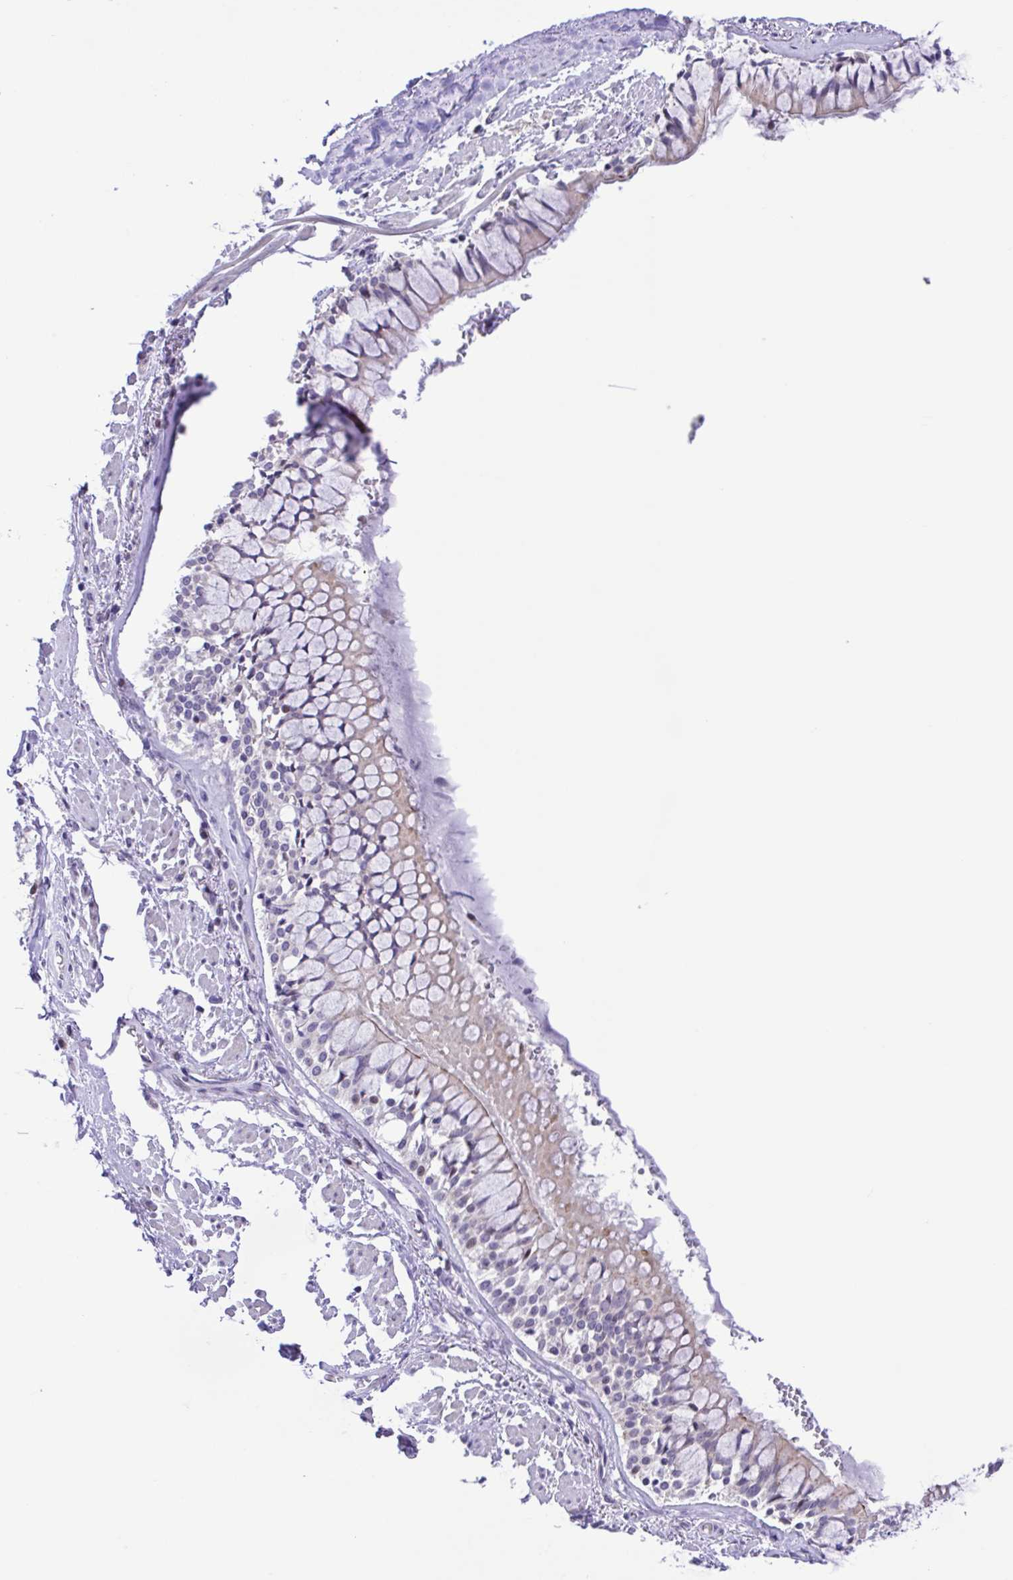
{"staining": {"intensity": "negative", "quantity": "none", "location": "none"}, "tissue": "adipose tissue", "cell_type": "Adipocytes", "image_type": "normal", "snomed": [{"axis": "morphology", "description": "Normal tissue, NOS"}, {"axis": "topography", "description": "Cartilage tissue"}, {"axis": "topography", "description": "Bronchus"}], "caption": "IHC of benign adipose tissue reveals no staining in adipocytes.", "gene": "ENSG00000286022", "patient": {"sex": "male", "age": 64}}